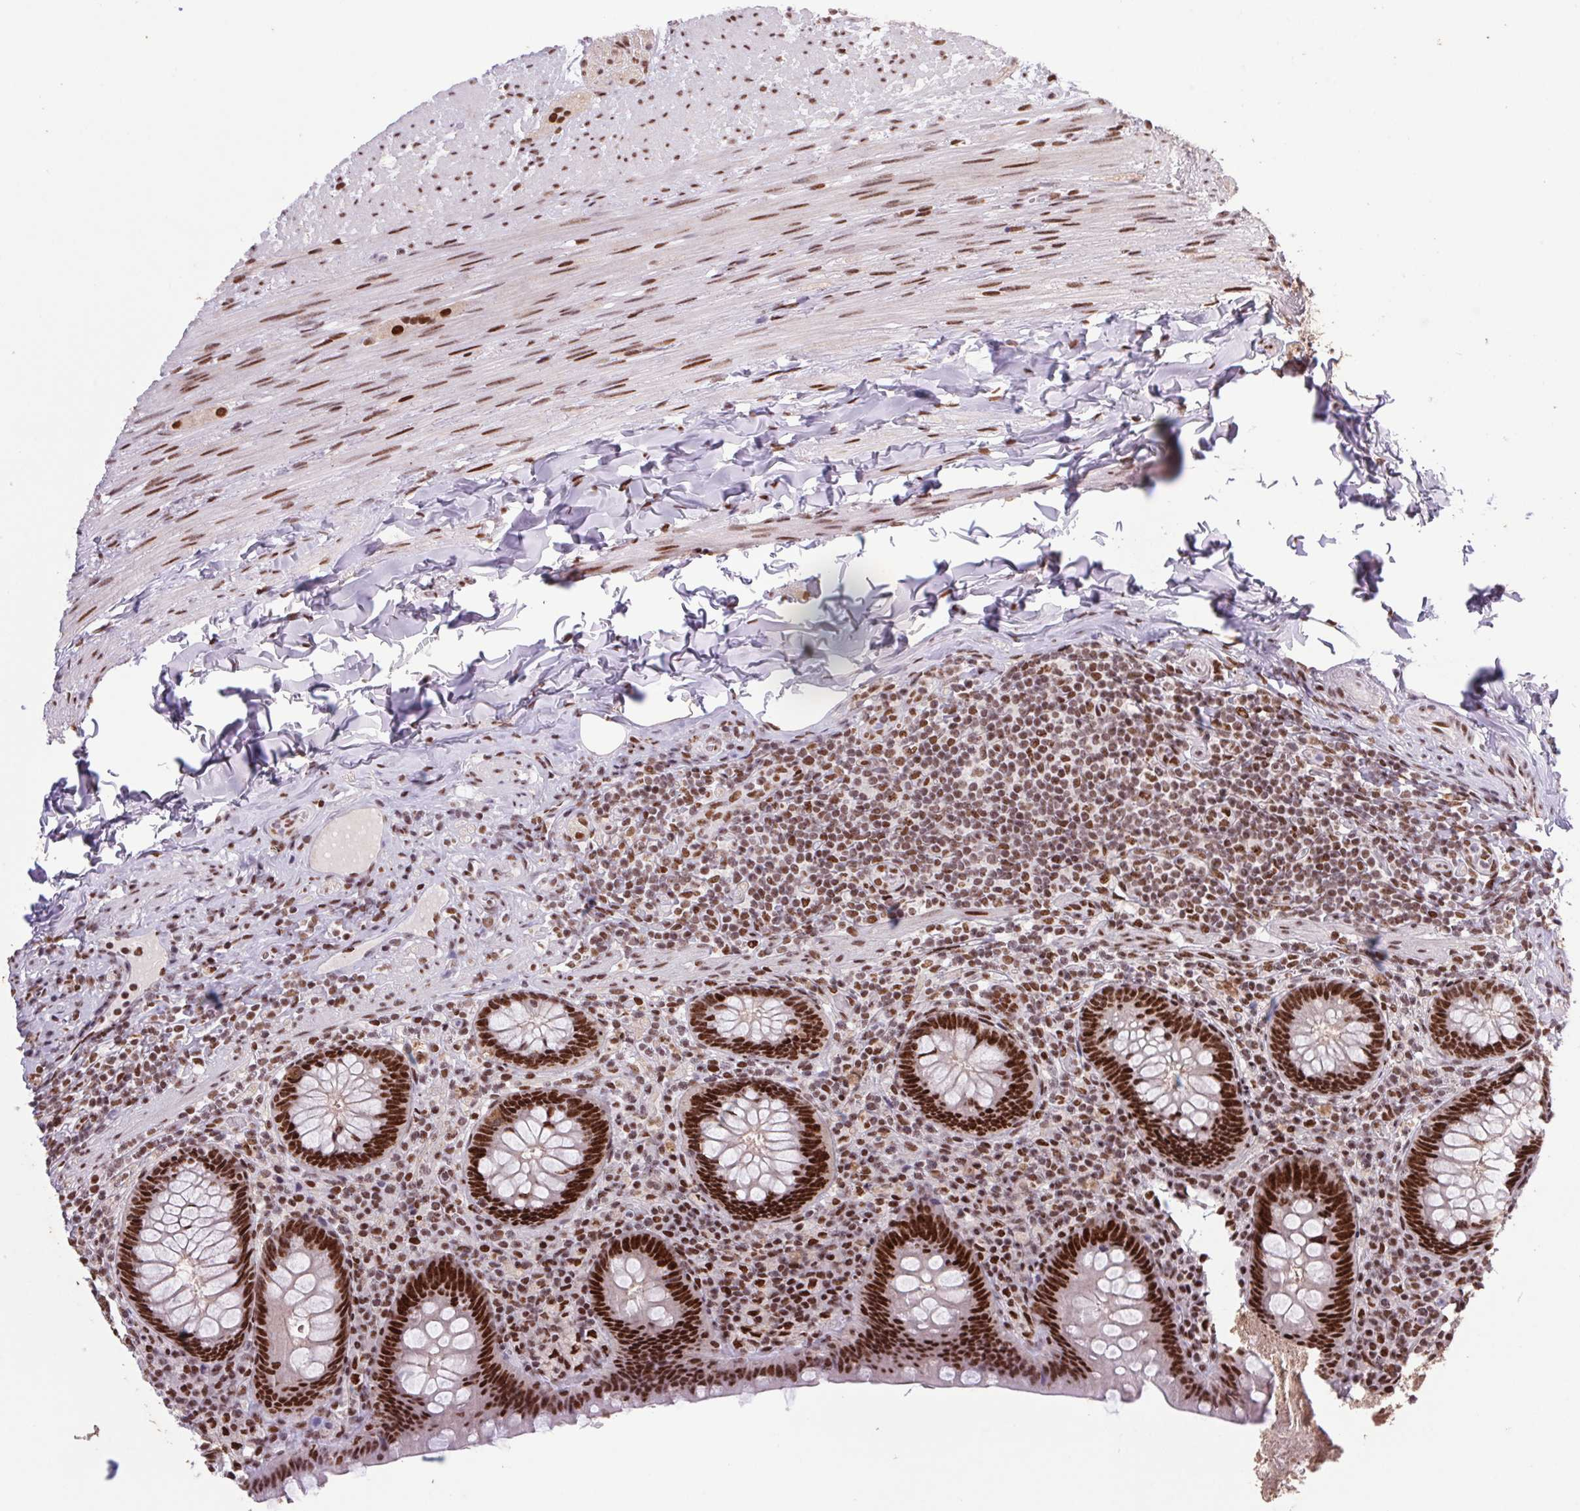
{"staining": {"intensity": "strong", "quantity": ">75%", "location": "nuclear"}, "tissue": "appendix", "cell_type": "Glandular cells", "image_type": "normal", "snomed": [{"axis": "morphology", "description": "Normal tissue, NOS"}, {"axis": "topography", "description": "Appendix"}], "caption": "This micrograph demonstrates immunohistochemistry (IHC) staining of normal appendix, with high strong nuclear positivity in about >75% of glandular cells.", "gene": "LDLRAD4", "patient": {"sex": "male", "age": 47}}